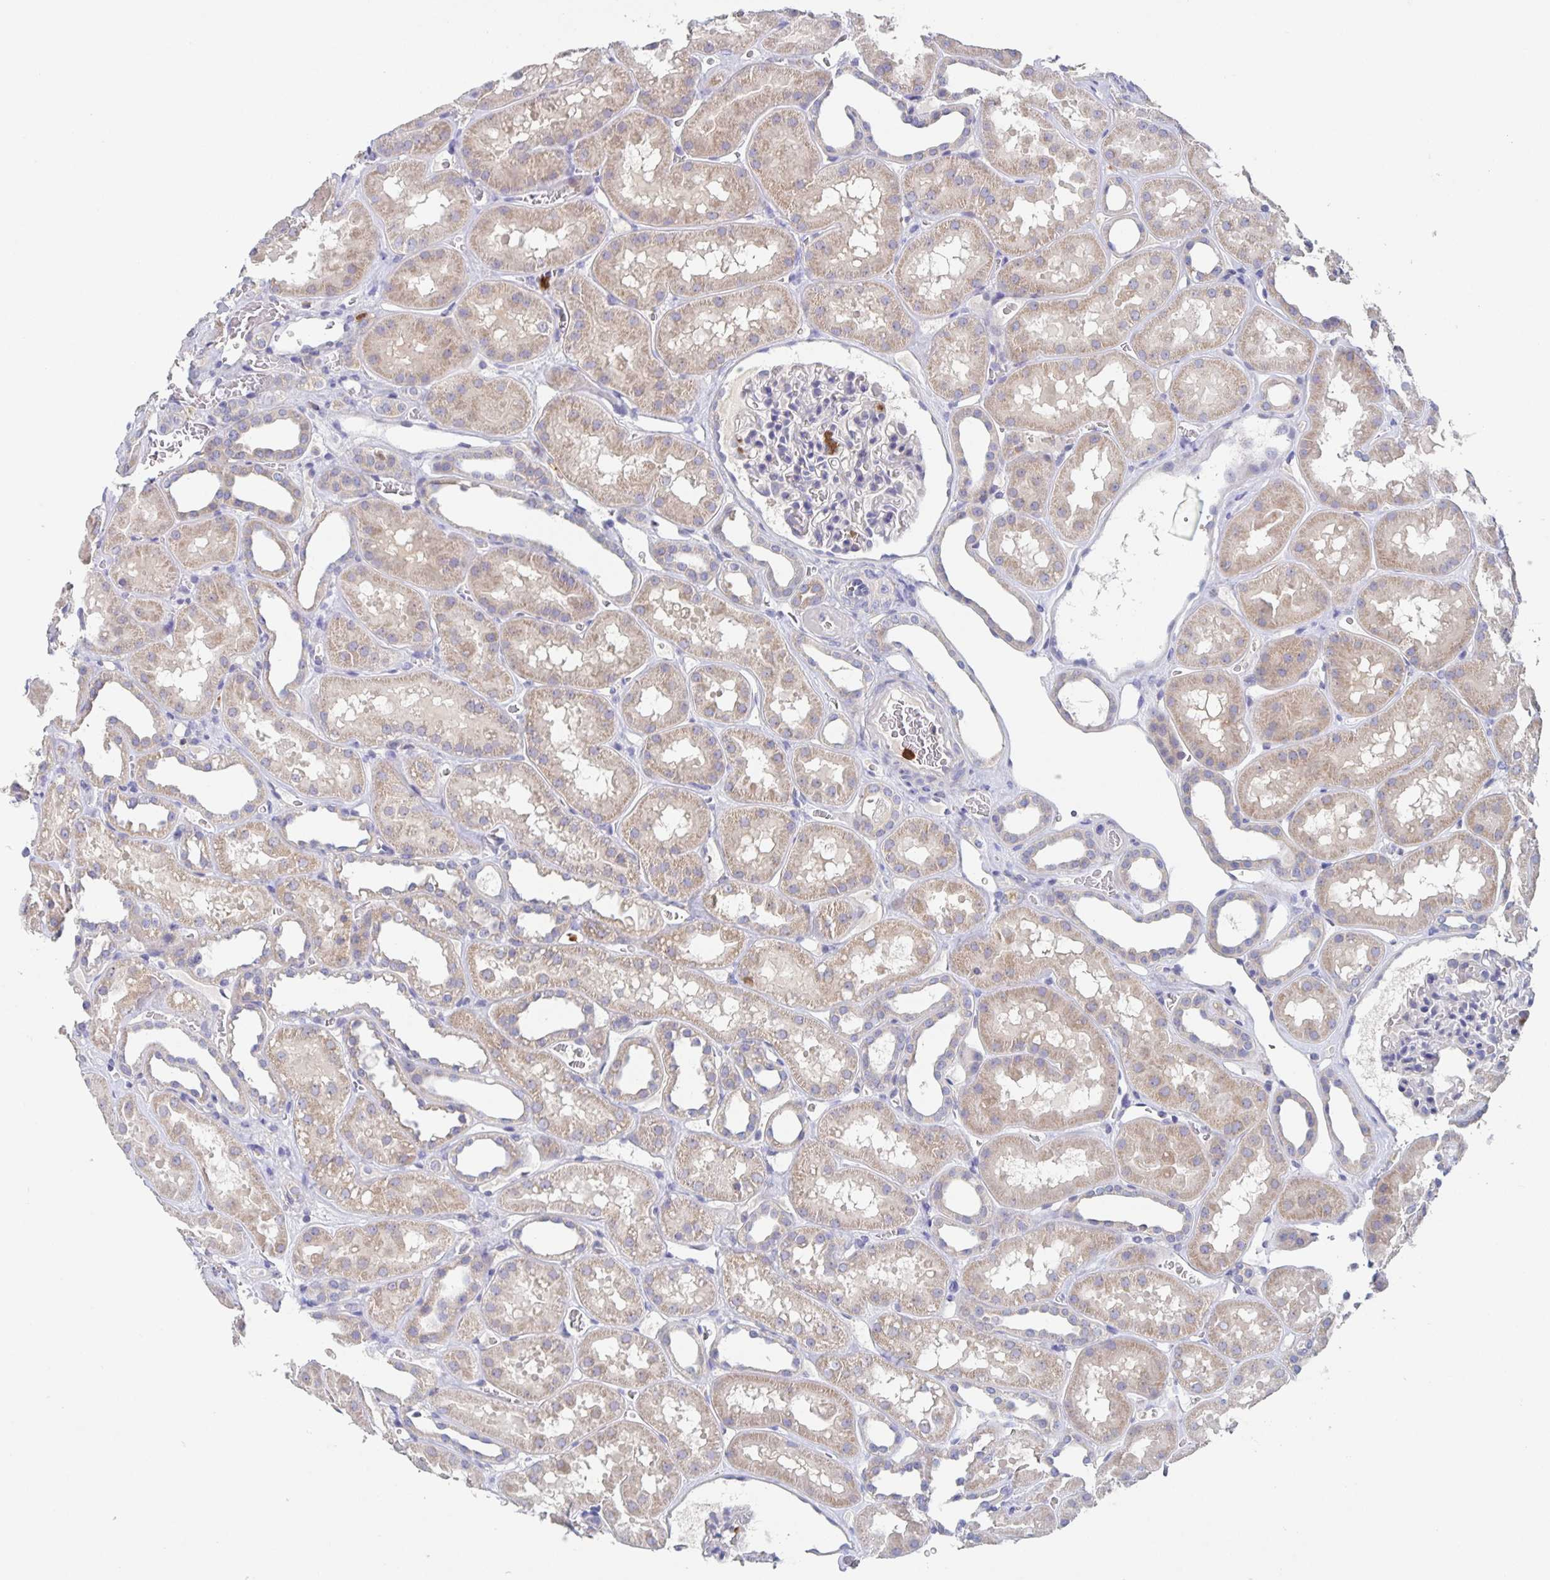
{"staining": {"intensity": "negative", "quantity": "none", "location": "none"}, "tissue": "kidney", "cell_type": "Cells in glomeruli", "image_type": "normal", "snomed": [{"axis": "morphology", "description": "Normal tissue, NOS"}, {"axis": "topography", "description": "Kidney"}], "caption": "Cells in glomeruli show no significant positivity in normal kidney. (DAB IHC, high magnification).", "gene": "CDC42BPG", "patient": {"sex": "female", "age": 41}}